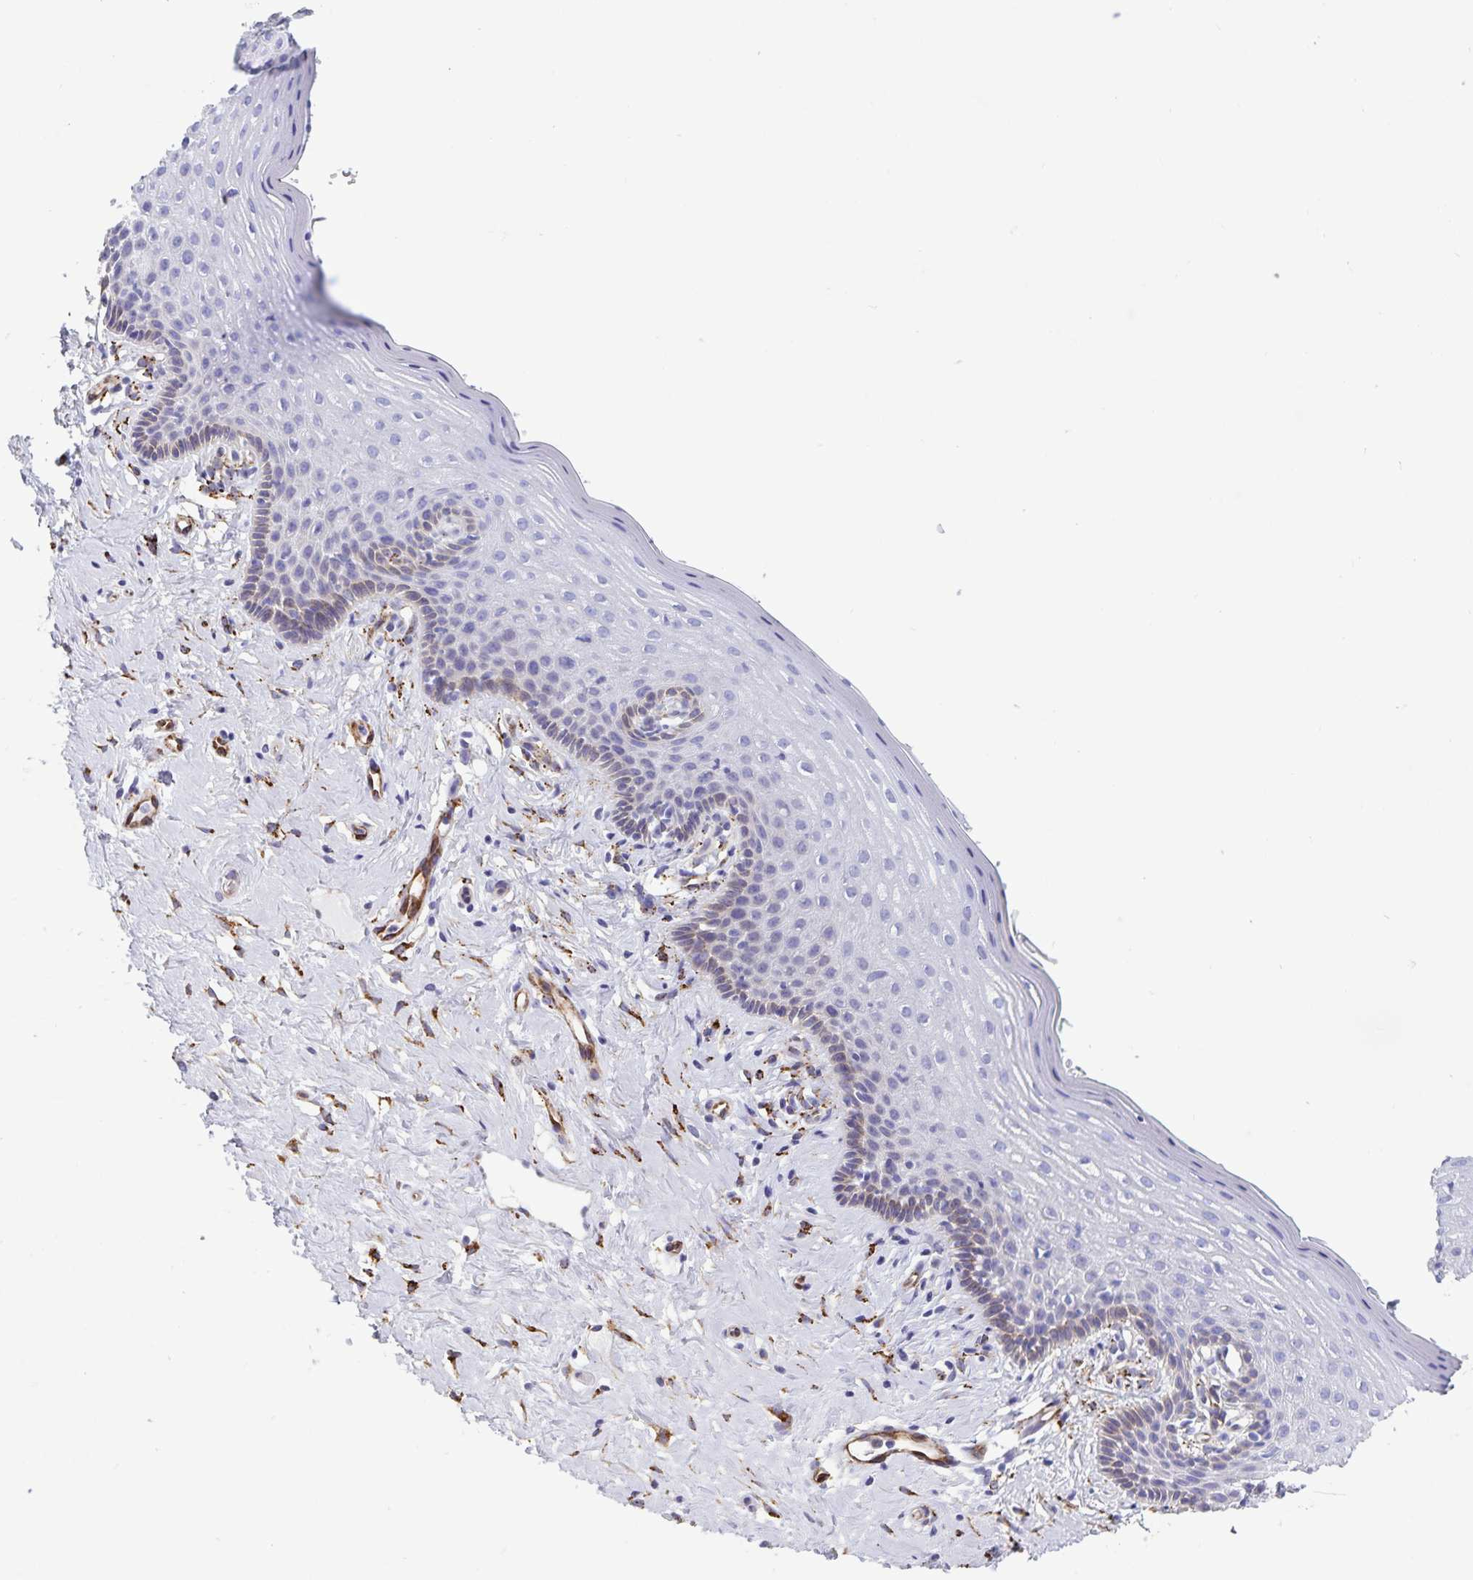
{"staining": {"intensity": "weak", "quantity": "<25%", "location": "cytoplasmic/membranous"}, "tissue": "vagina", "cell_type": "Squamous epithelial cells", "image_type": "normal", "snomed": [{"axis": "morphology", "description": "Normal tissue, NOS"}, {"axis": "topography", "description": "Vagina"}], "caption": "Immunohistochemical staining of benign vagina demonstrates no significant staining in squamous epithelial cells. The staining is performed using DAB (3,3'-diaminobenzidine) brown chromogen with nuclei counter-stained in using hematoxylin.", "gene": "RCN1", "patient": {"sex": "female", "age": 42}}